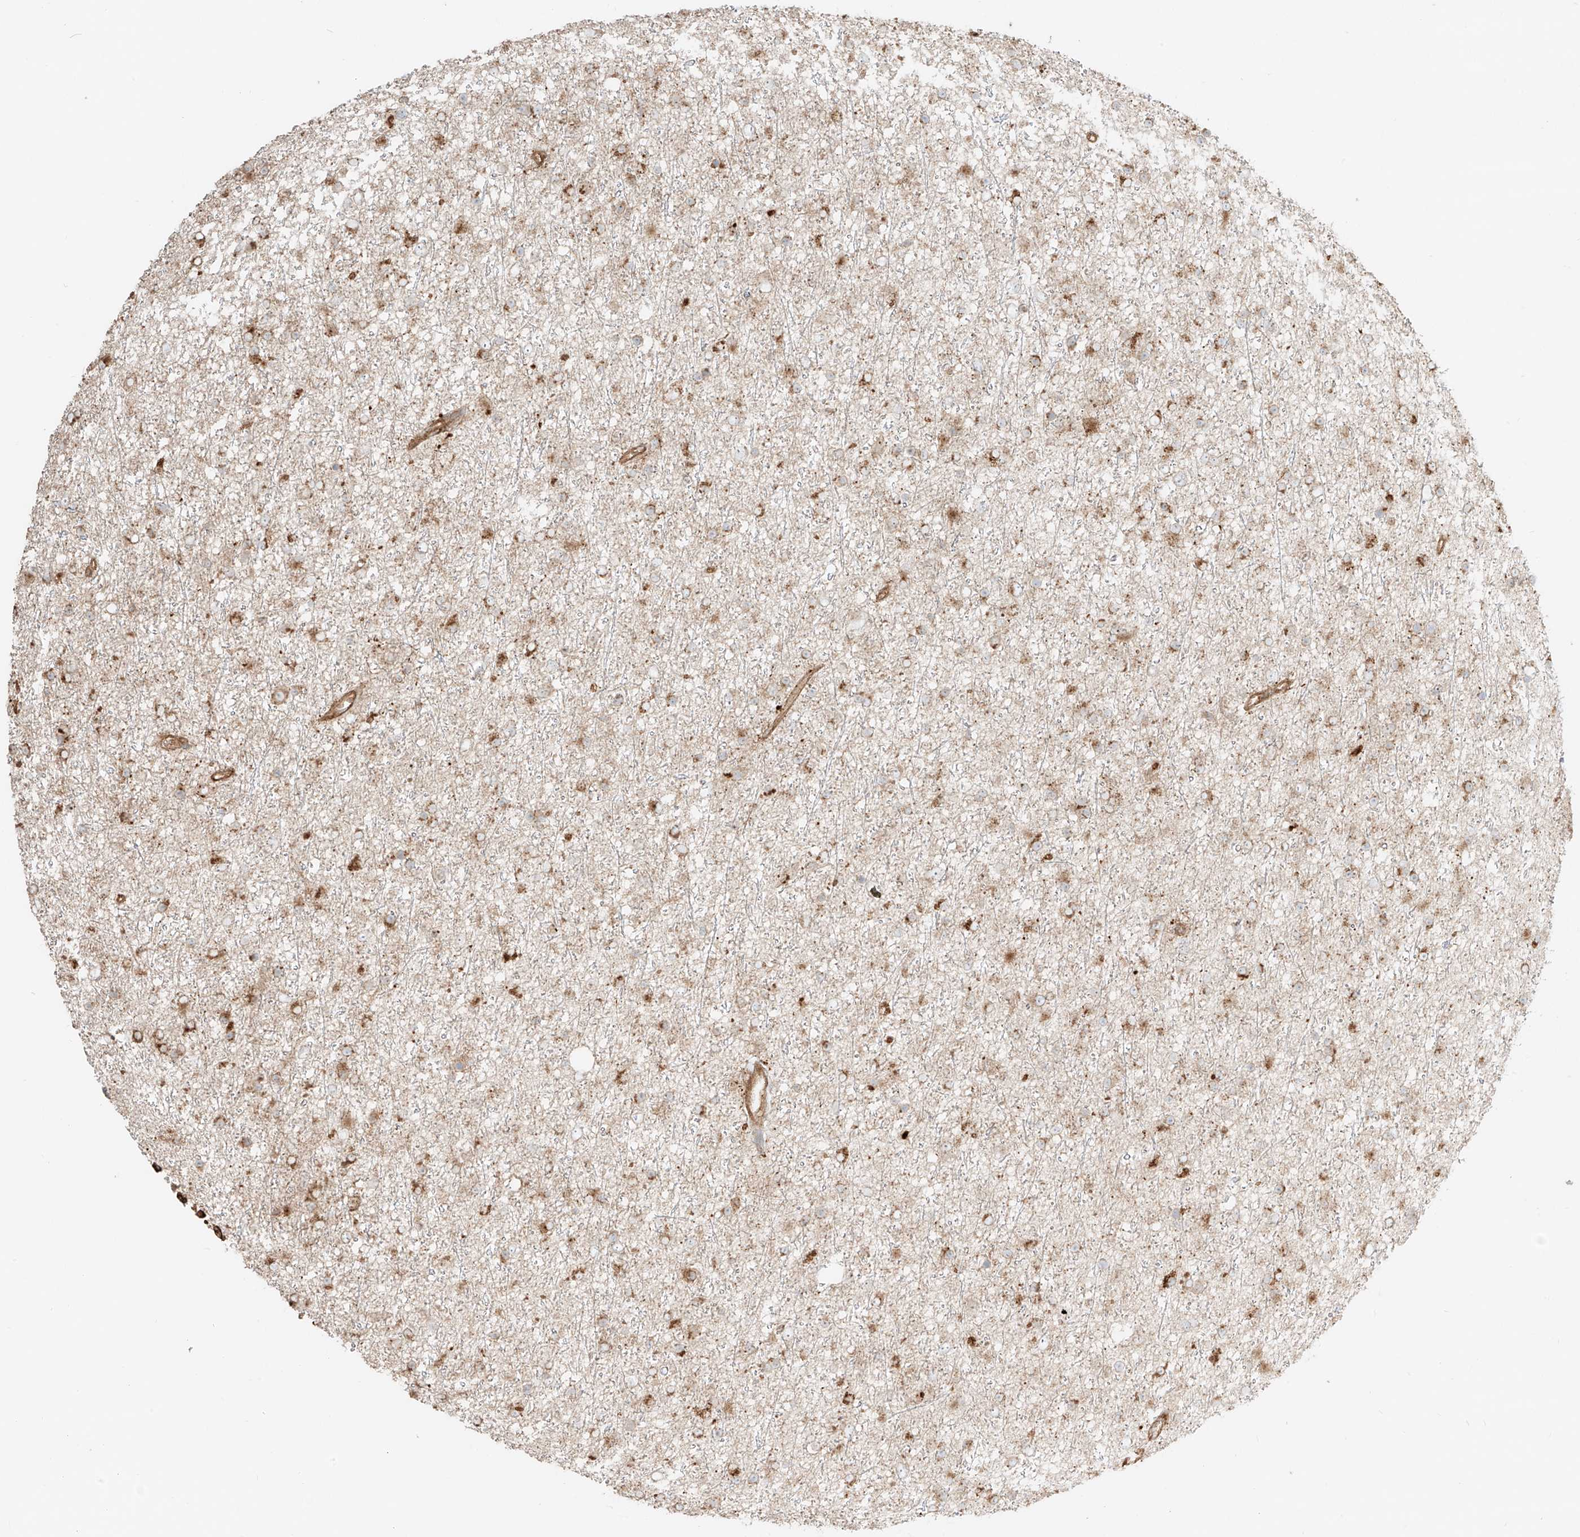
{"staining": {"intensity": "moderate", "quantity": "25%-75%", "location": "cytoplasmic/membranous"}, "tissue": "glioma", "cell_type": "Tumor cells", "image_type": "cancer", "snomed": [{"axis": "morphology", "description": "Glioma, malignant, Low grade"}, {"axis": "topography", "description": "Cerebral cortex"}], "caption": "Glioma stained with a brown dye displays moderate cytoplasmic/membranous positive positivity in about 25%-75% of tumor cells.", "gene": "CCDC115", "patient": {"sex": "female", "age": 39}}